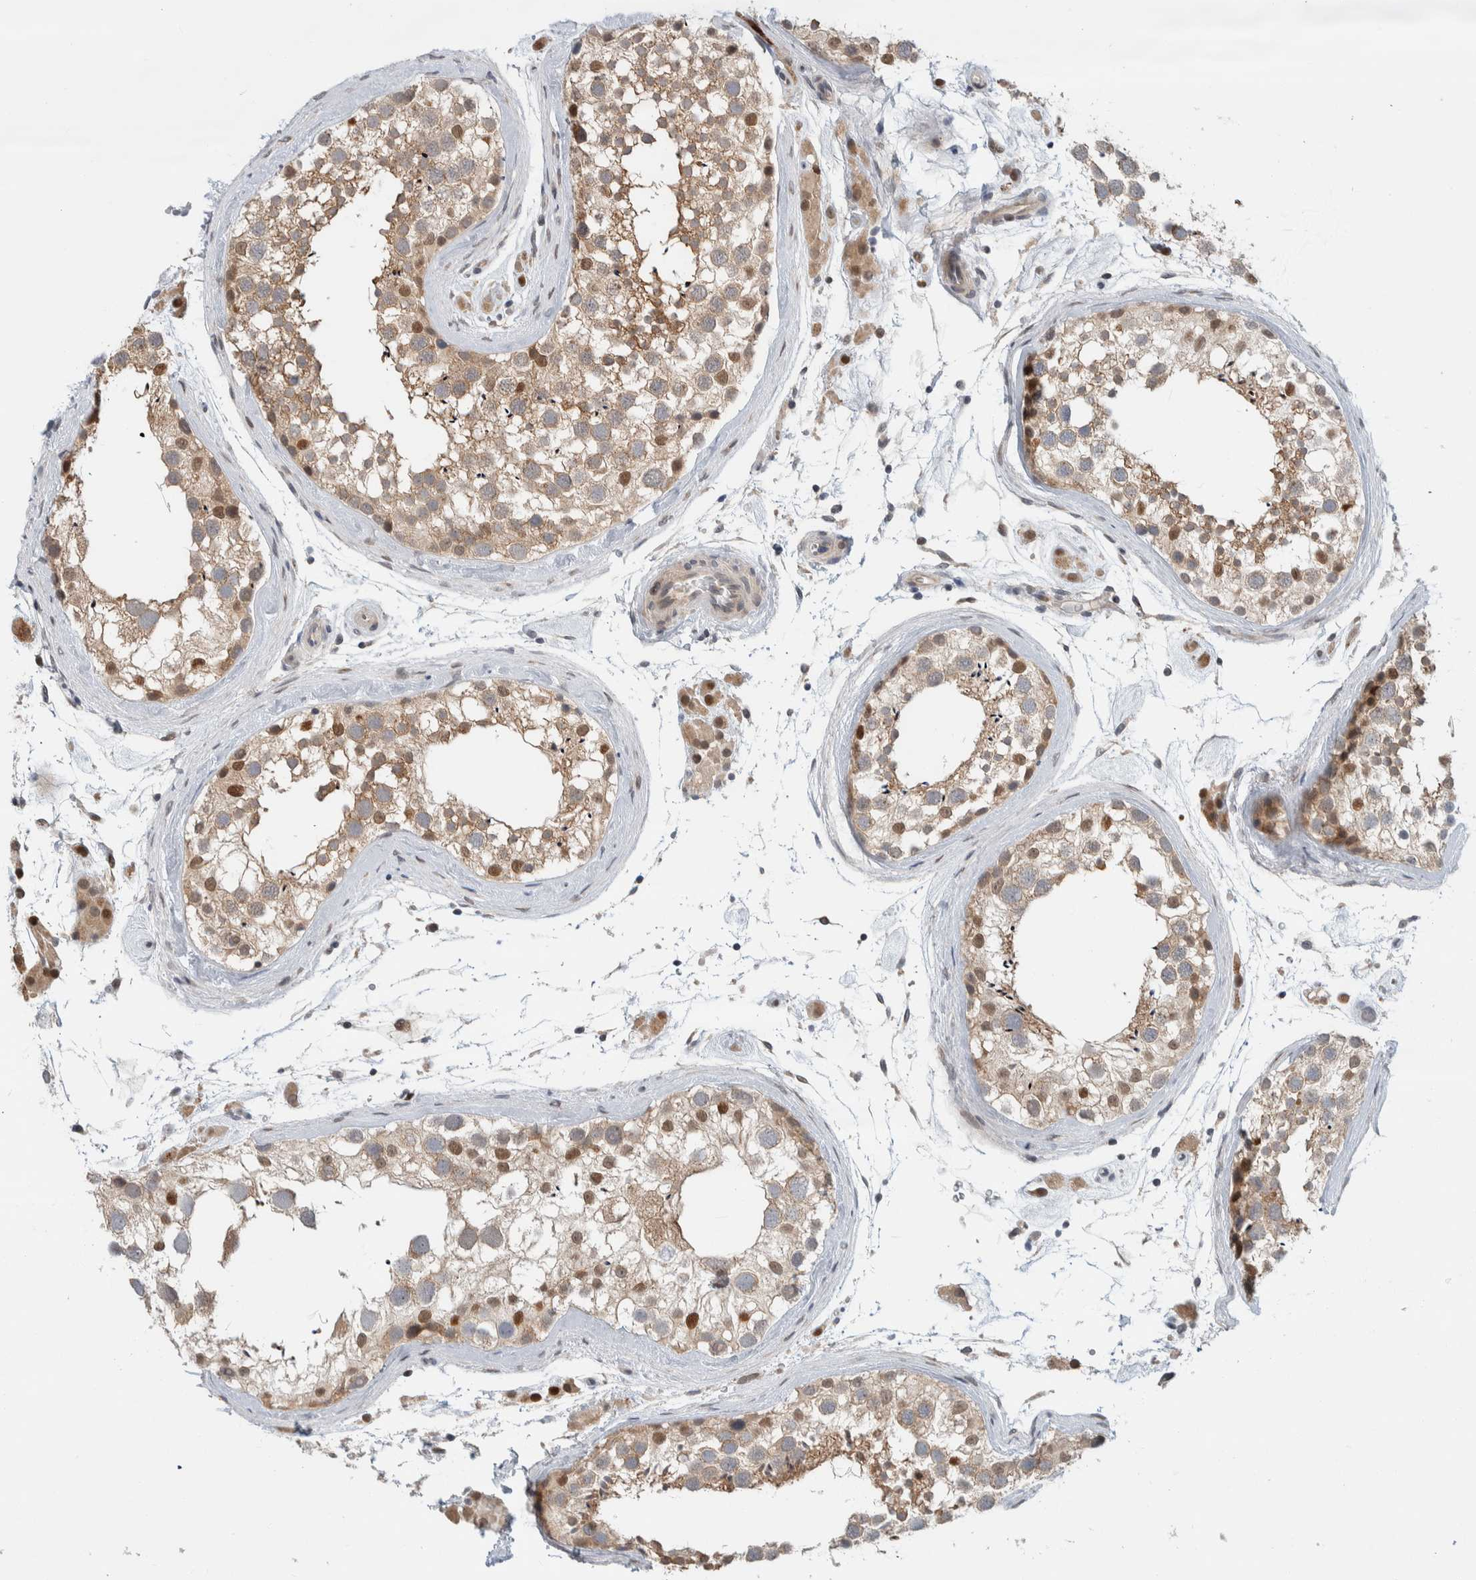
{"staining": {"intensity": "moderate", "quantity": ">75%", "location": "cytoplasmic/membranous,nuclear"}, "tissue": "testis", "cell_type": "Cells in seminiferous ducts", "image_type": "normal", "snomed": [{"axis": "morphology", "description": "Normal tissue, NOS"}, {"axis": "topography", "description": "Testis"}], "caption": "Moderate cytoplasmic/membranous,nuclear expression is identified in approximately >75% of cells in seminiferous ducts in unremarkable testis.", "gene": "NCR3LG1", "patient": {"sex": "male", "age": 46}}